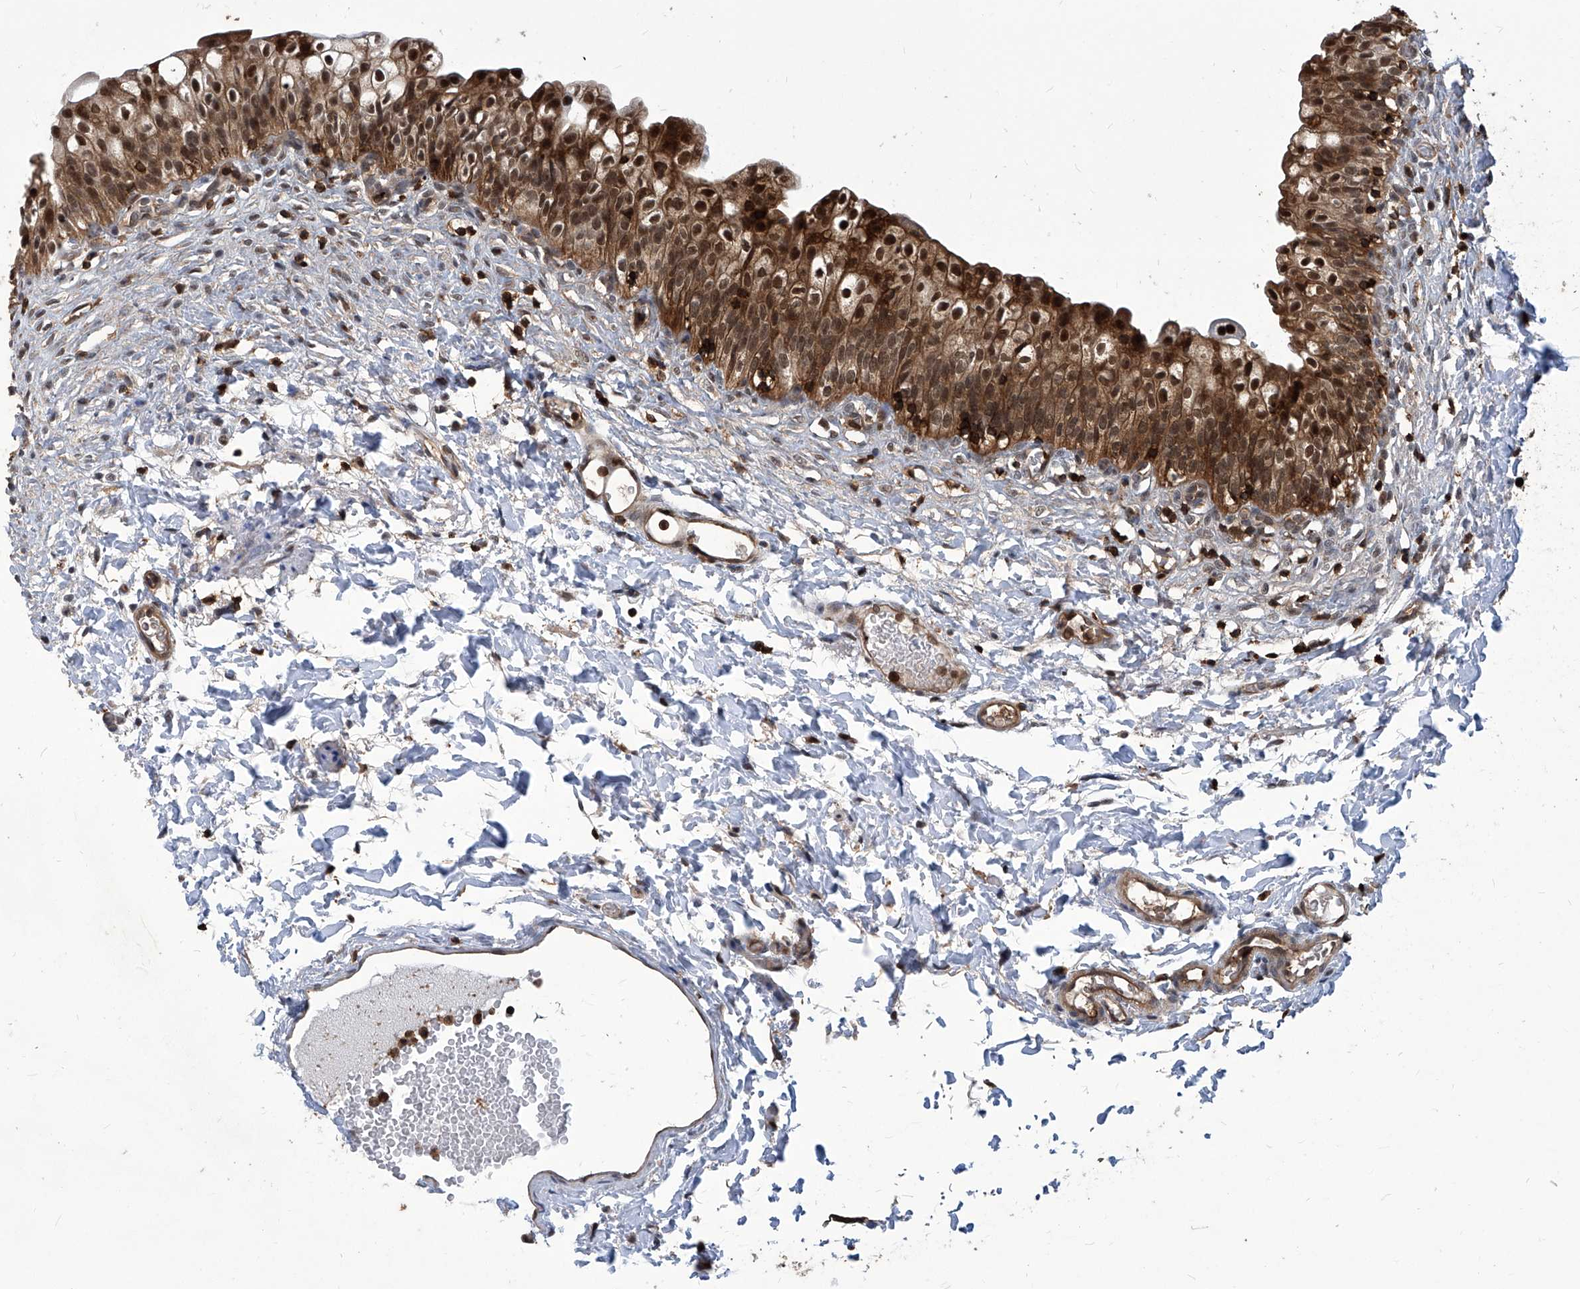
{"staining": {"intensity": "strong", "quantity": "25%-75%", "location": "cytoplasmic/membranous,nuclear"}, "tissue": "urinary bladder", "cell_type": "Urothelial cells", "image_type": "normal", "snomed": [{"axis": "morphology", "description": "Normal tissue, NOS"}, {"axis": "topography", "description": "Urinary bladder"}], "caption": "Protein expression analysis of benign urinary bladder demonstrates strong cytoplasmic/membranous,nuclear expression in approximately 25%-75% of urothelial cells. (IHC, brightfield microscopy, high magnification).", "gene": "PSMB1", "patient": {"sex": "male", "age": 55}}